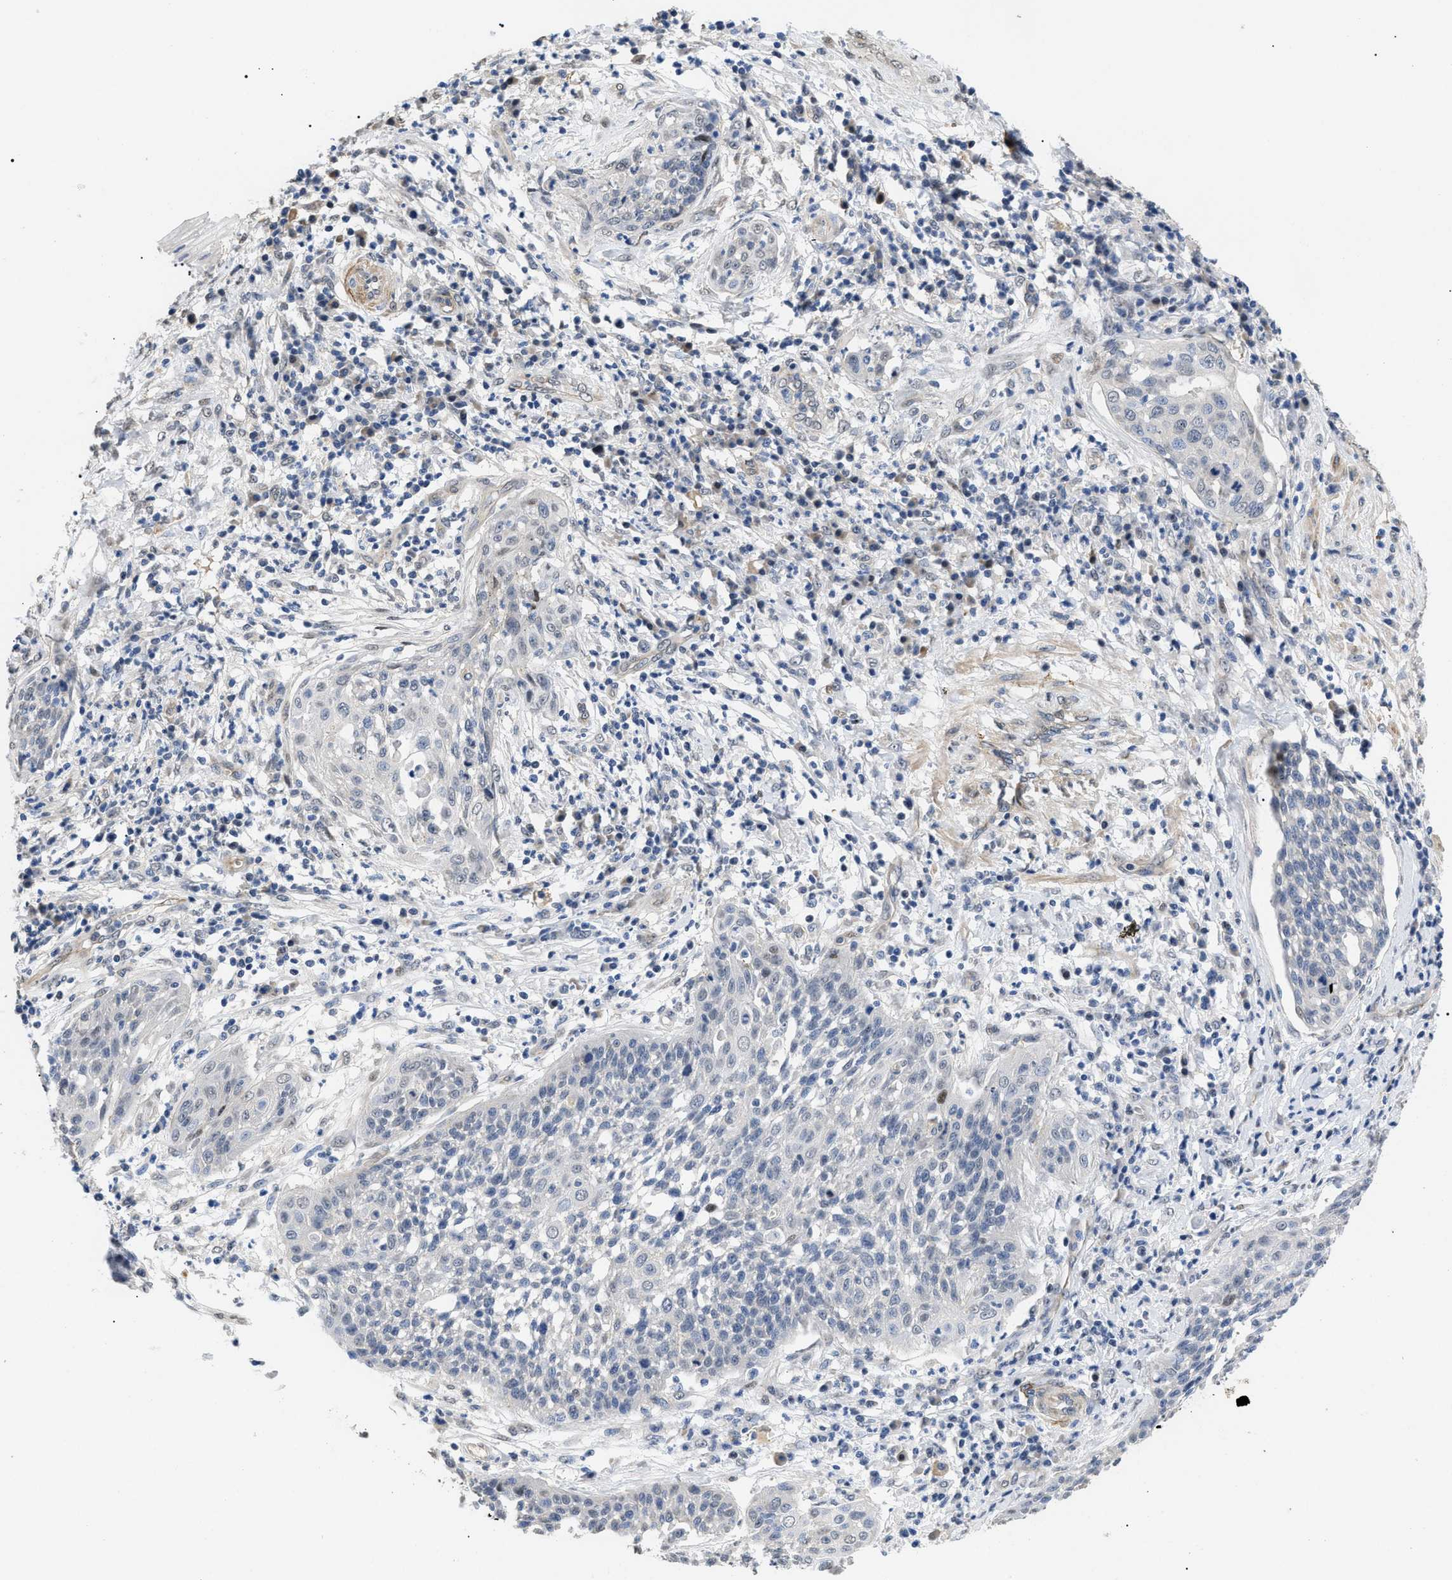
{"staining": {"intensity": "negative", "quantity": "none", "location": "none"}, "tissue": "cervical cancer", "cell_type": "Tumor cells", "image_type": "cancer", "snomed": [{"axis": "morphology", "description": "Squamous cell carcinoma, NOS"}, {"axis": "topography", "description": "Cervix"}], "caption": "Tumor cells are negative for protein expression in human squamous cell carcinoma (cervical).", "gene": "SFXN5", "patient": {"sex": "female", "age": 34}}